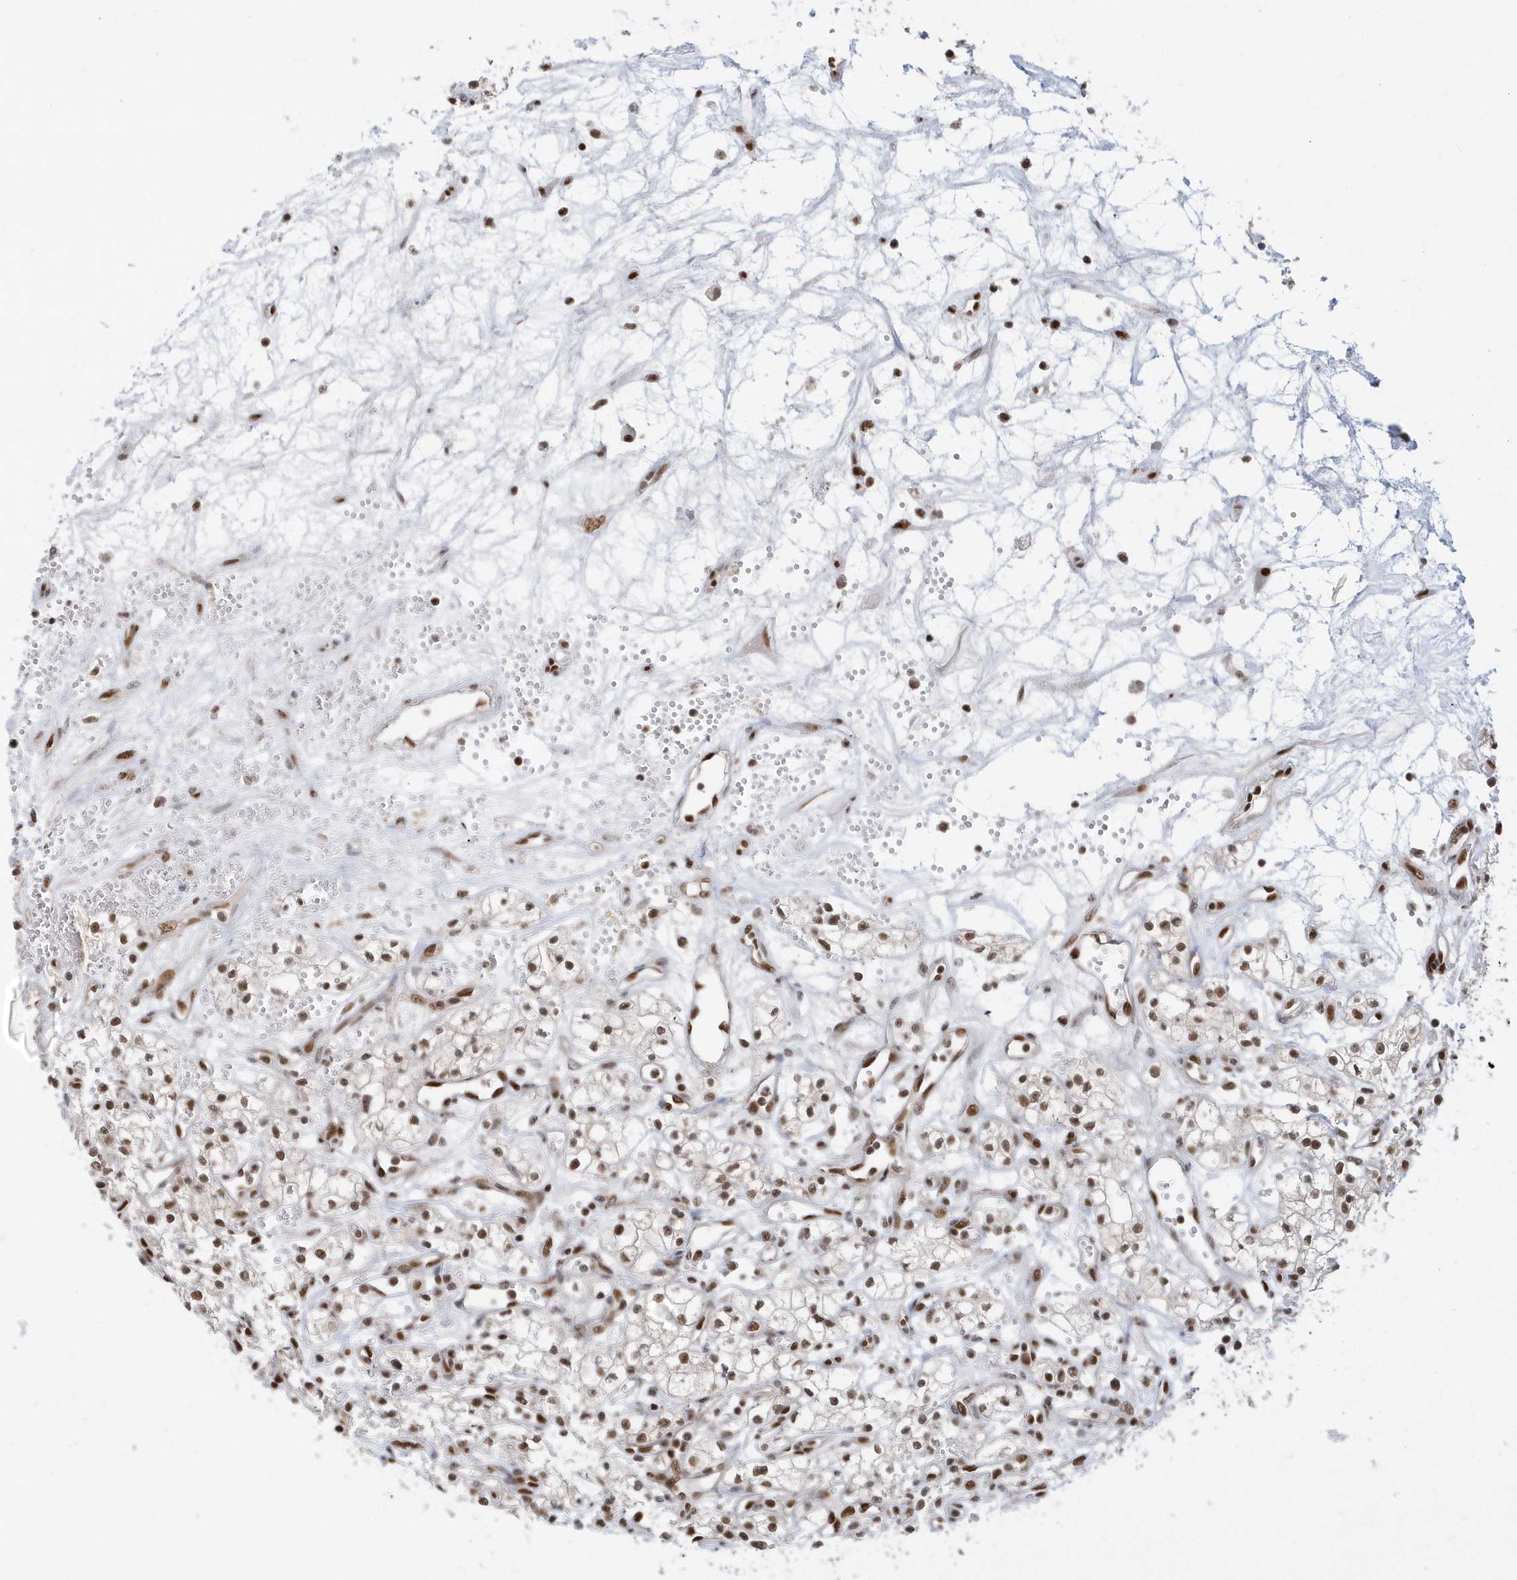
{"staining": {"intensity": "moderate", "quantity": "25%-75%", "location": "nuclear"}, "tissue": "renal cancer", "cell_type": "Tumor cells", "image_type": "cancer", "snomed": [{"axis": "morphology", "description": "Adenocarcinoma, NOS"}, {"axis": "topography", "description": "Kidney"}], "caption": "High-magnification brightfield microscopy of renal cancer (adenocarcinoma) stained with DAB (brown) and counterstained with hematoxylin (blue). tumor cells exhibit moderate nuclear positivity is seen in about25%-75% of cells. (DAB = brown stain, brightfield microscopy at high magnification).", "gene": "SEPHS1", "patient": {"sex": "male", "age": 59}}